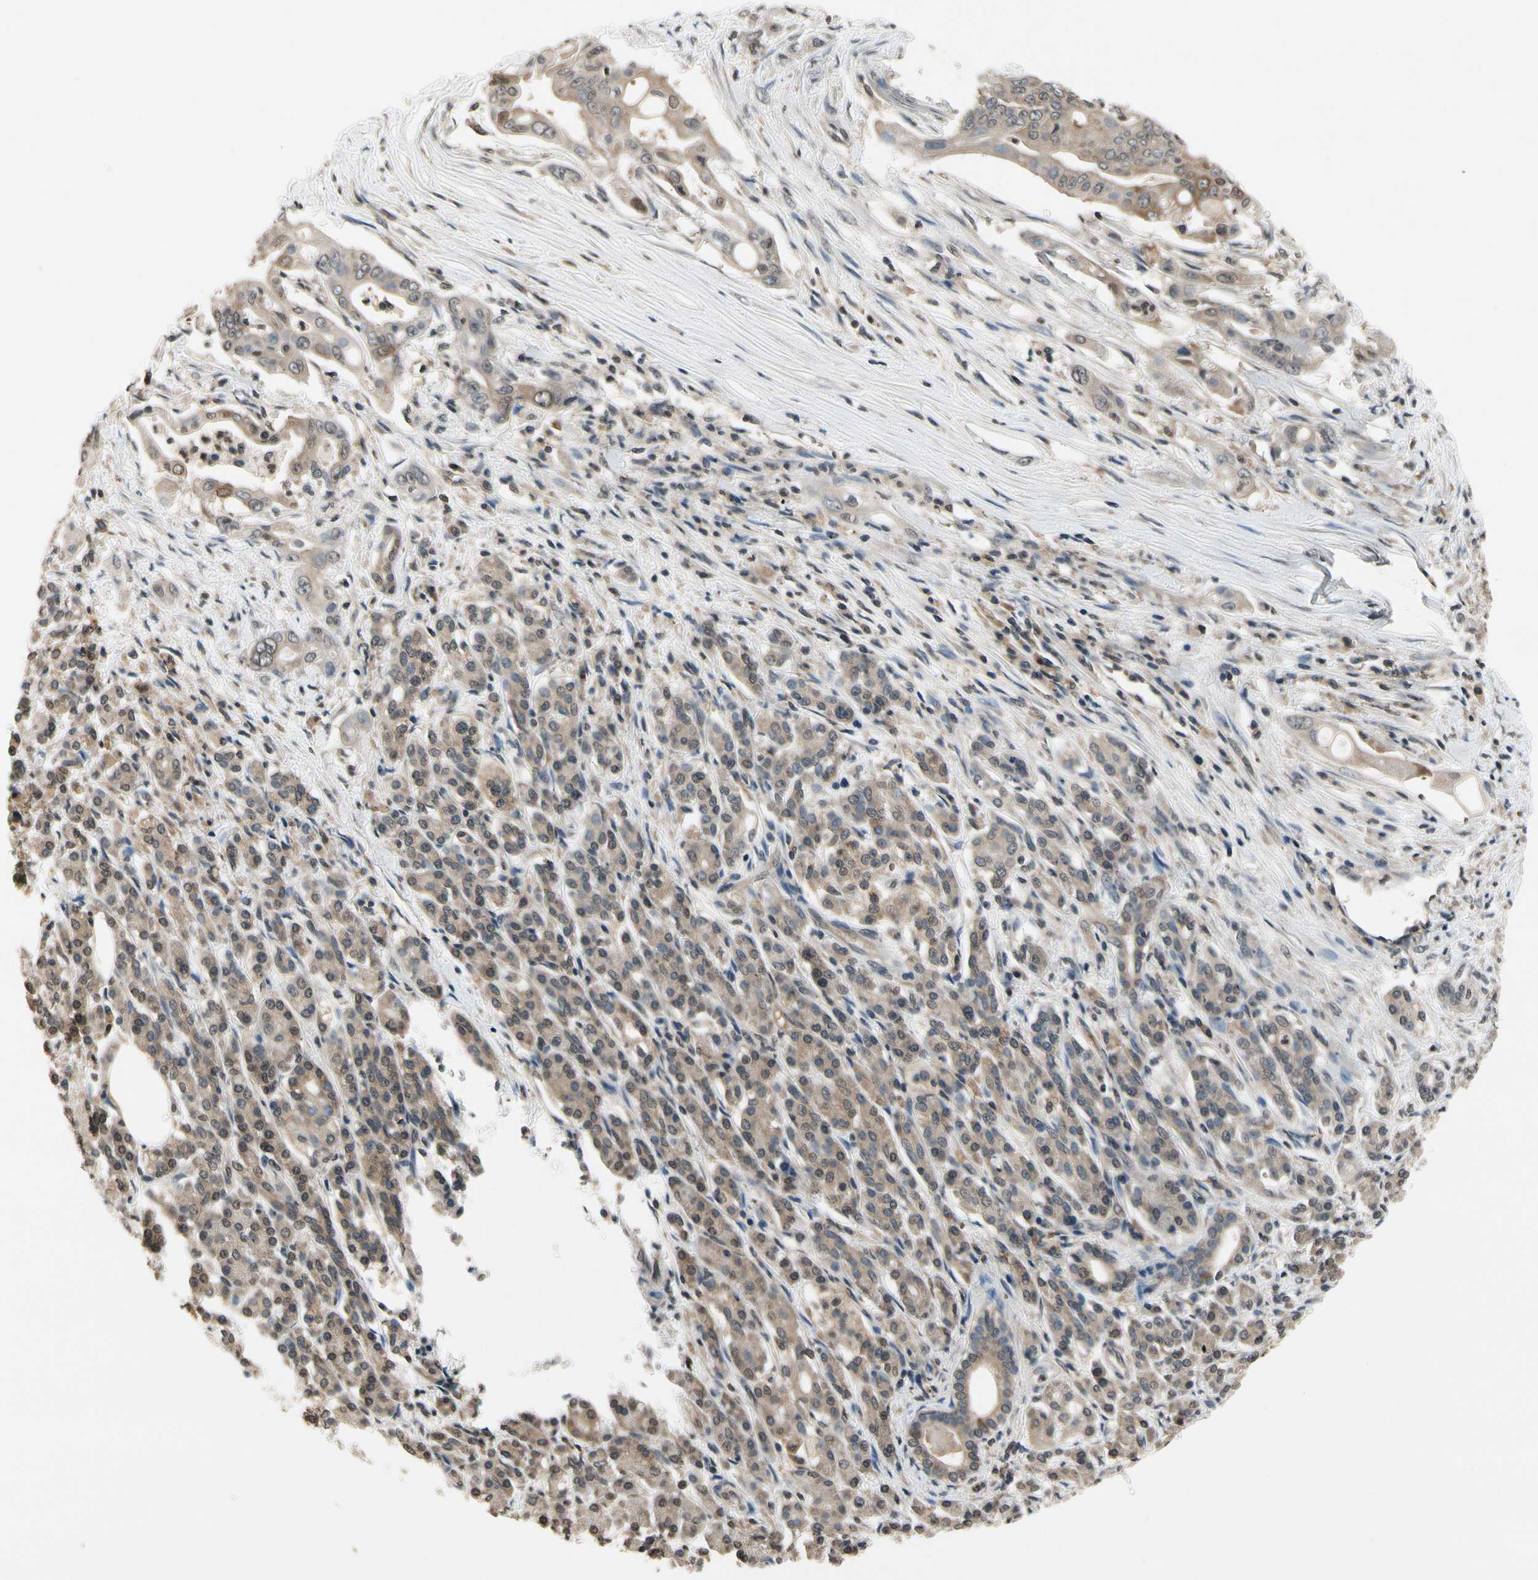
{"staining": {"intensity": "moderate", "quantity": ">75%", "location": "cytoplasmic/membranous"}, "tissue": "pancreatic cancer", "cell_type": "Tumor cells", "image_type": "cancer", "snomed": [{"axis": "morphology", "description": "Normal tissue, NOS"}, {"axis": "topography", "description": "Pancreas"}], "caption": "This micrograph shows immunohistochemistry staining of human pancreatic cancer, with medium moderate cytoplasmic/membranous expression in approximately >75% of tumor cells.", "gene": "GCLC", "patient": {"sex": "male", "age": 42}}